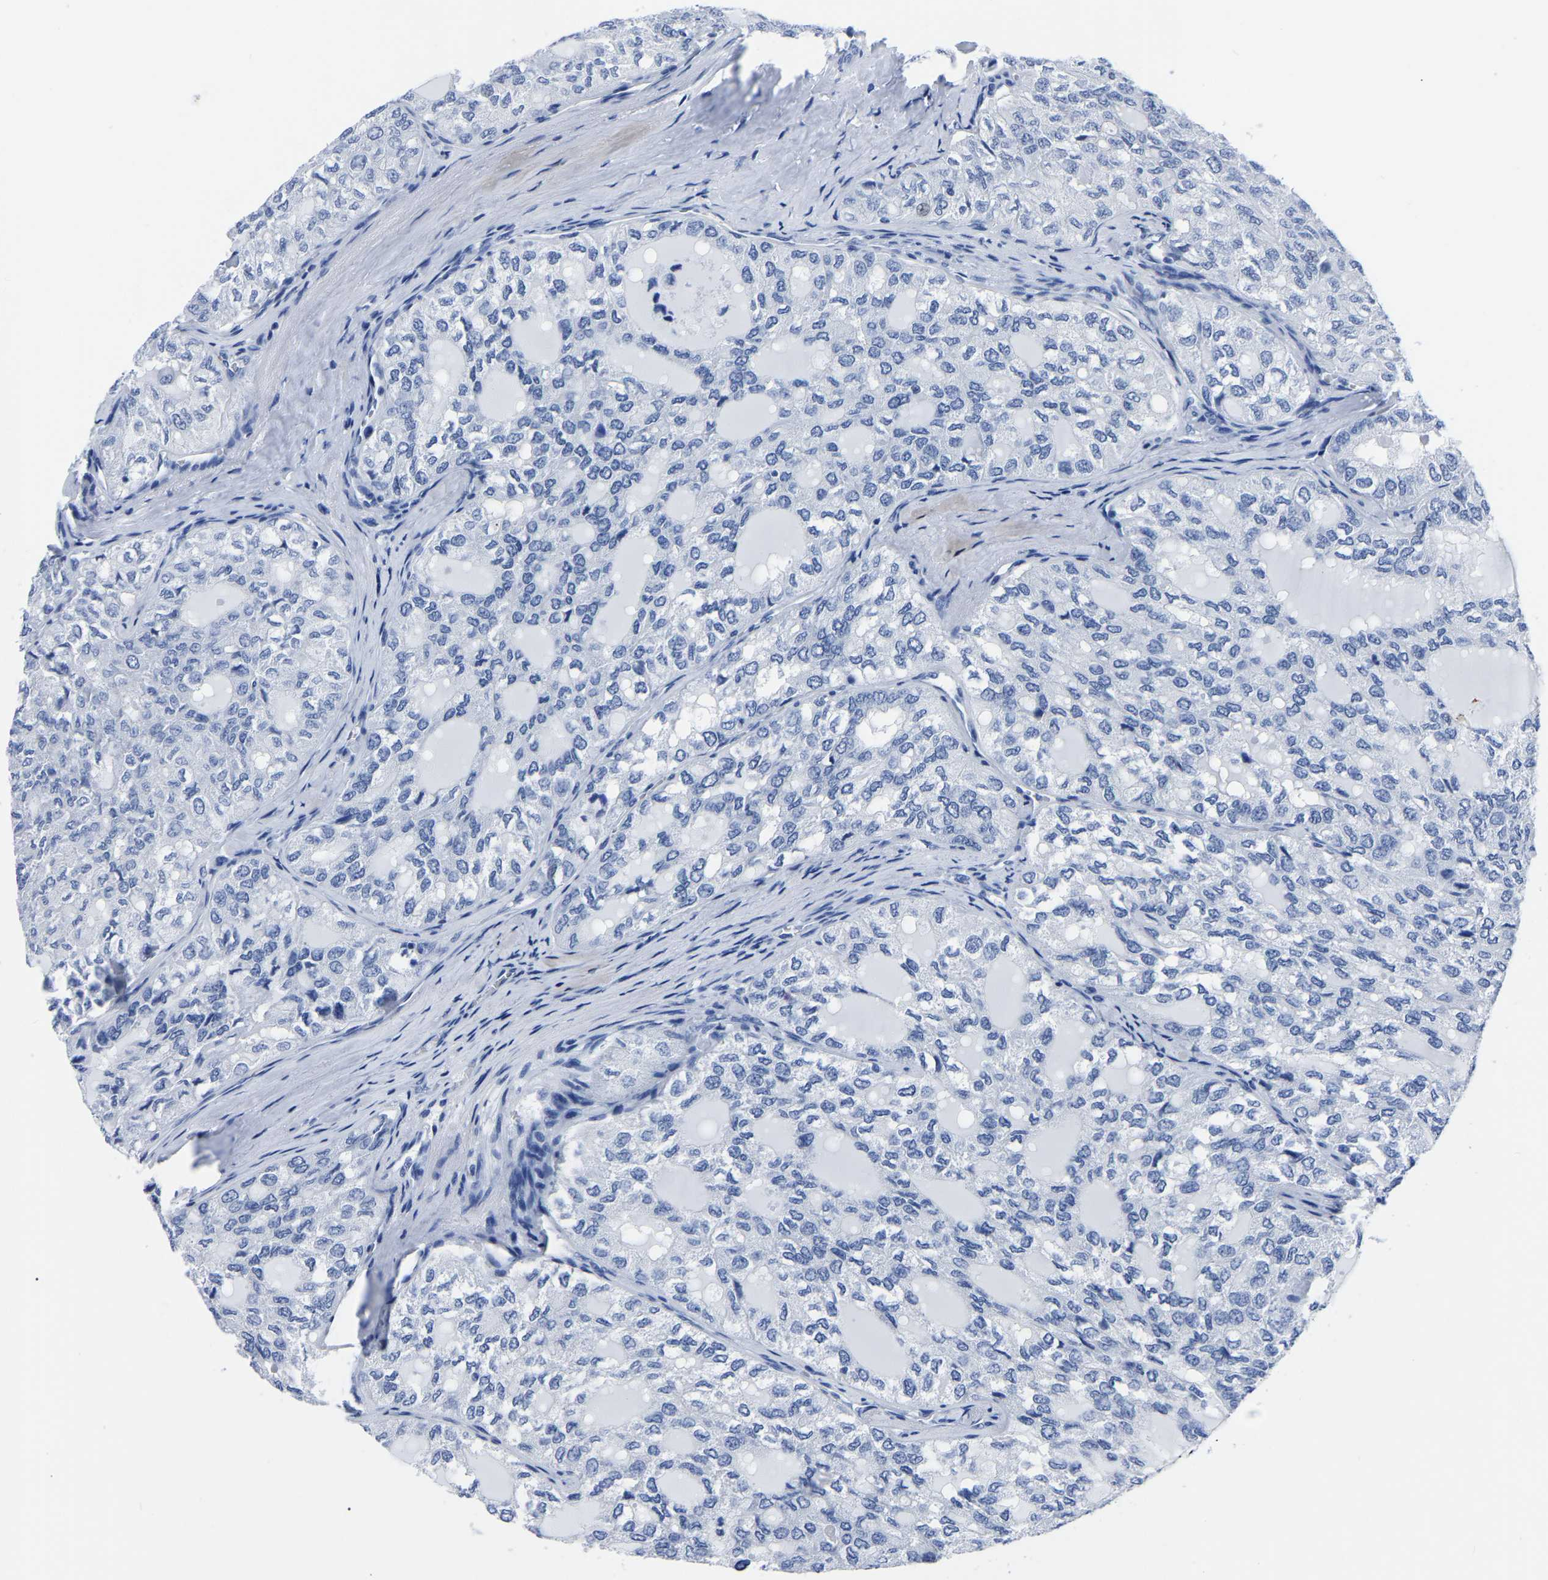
{"staining": {"intensity": "negative", "quantity": "none", "location": "none"}, "tissue": "thyroid cancer", "cell_type": "Tumor cells", "image_type": "cancer", "snomed": [{"axis": "morphology", "description": "Follicular adenoma carcinoma, NOS"}, {"axis": "topography", "description": "Thyroid gland"}], "caption": "Tumor cells are negative for brown protein staining in thyroid follicular adenoma carcinoma.", "gene": "IMPG2", "patient": {"sex": "male", "age": 75}}